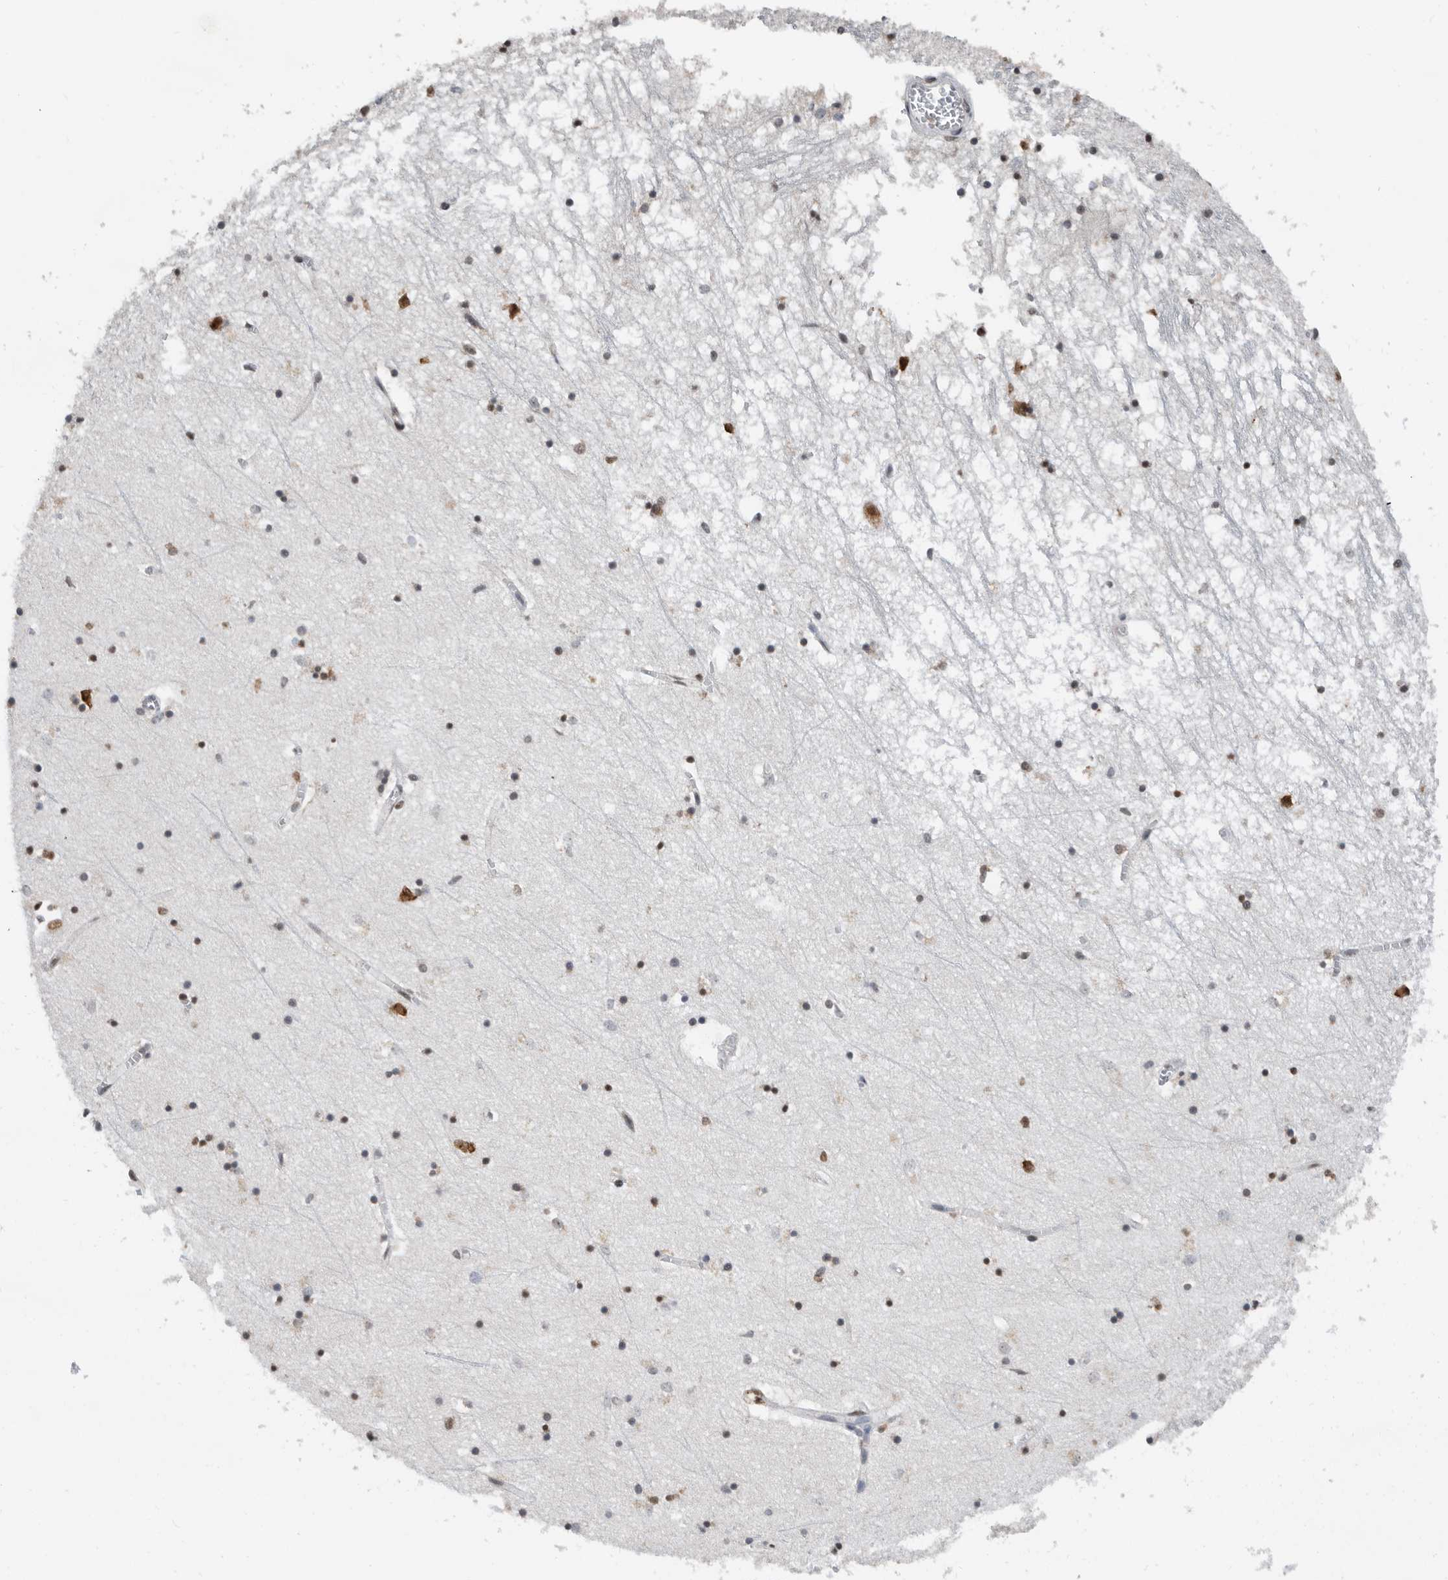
{"staining": {"intensity": "weak", "quantity": "<25%", "location": "cytoplasmic/membranous,nuclear"}, "tissue": "hippocampus", "cell_type": "Glial cells", "image_type": "normal", "snomed": [{"axis": "morphology", "description": "Normal tissue, NOS"}, {"axis": "topography", "description": "Hippocampus"}], "caption": "This is a photomicrograph of immunohistochemistry (IHC) staining of benign hippocampus, which shows no expression in glial cells. (Brightfield microscopy of DAB immunohistochemistry at high magnification).", "gene": "ZNF260", "patient": {"sex": "male", "age": 70}}